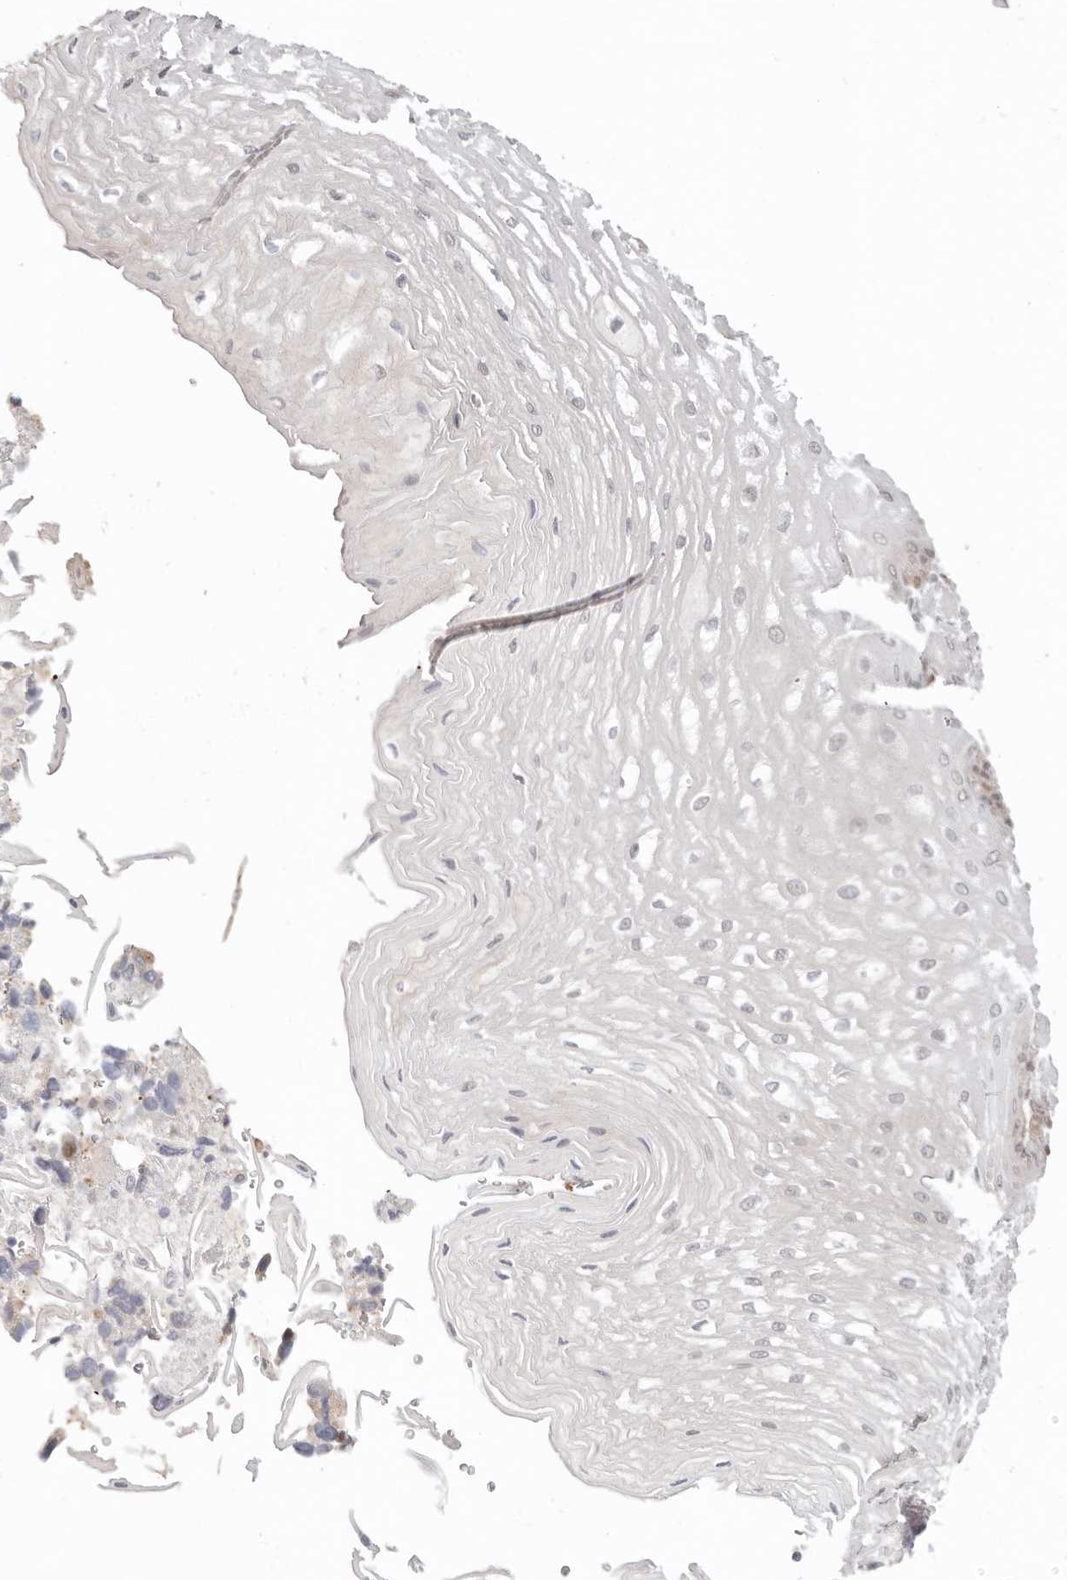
{"staining": {"intensity": "moderate", "quantity": "<25%", "location": "nuclear"}, "tissue": "esophagus", "cell_type": "Squamous epithelial cells", "image_type": "normal", "snomed": [{"axis": "morphology", "description": "Normal tissue, NOS"}, {"axis": "topography", "description": "Esophagus"}], "caption": "Protein staining exhibits moderate nuclear positivity in about <25% of squamous epithelial cells in unremarkable esophagus.", "gene": "LARP7", "patient": {"sex": "male", "age": 54}}